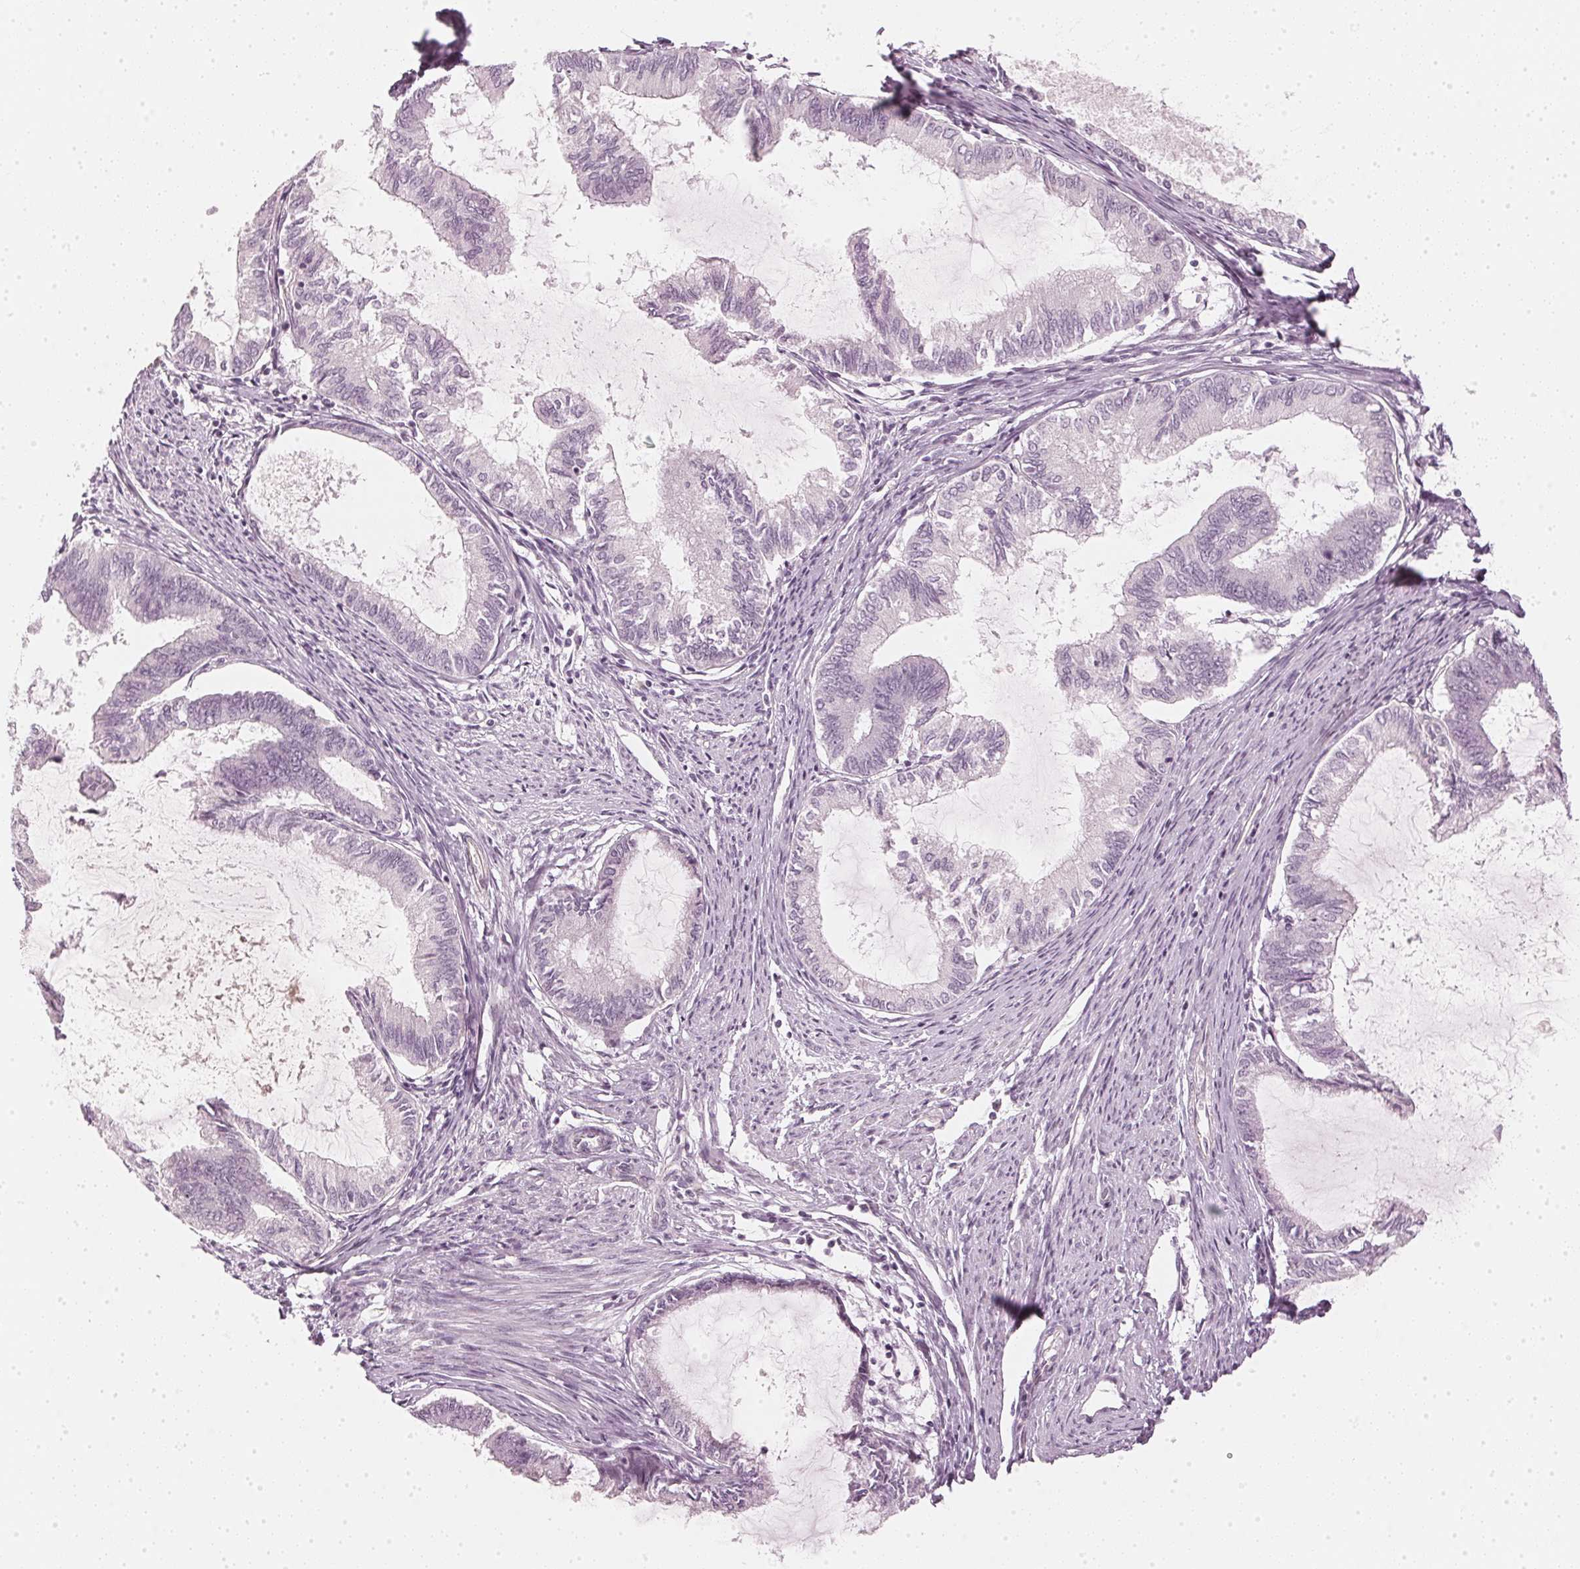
{"staining": {"intensity": "negative", "quantity": "none", "location": "none"}, "tissue": "endometrial cancer", "cell_type": "Tumor cells", "image_type": "cancer", "snomed": [{"axis": "morphology", "description": "Adenocarcinoma, NOS"}, {"axis": "topography", "description": "Endometrium"}], "caption": "IHC image of neoplastic tissue: human endometrial adenocarcinoma stained with DAB shows no significant protein positivity in tumor cells. Nuclei are stained in blue.", "gene": "APLP1", "patient": {"sex": "female", "age": 86}}